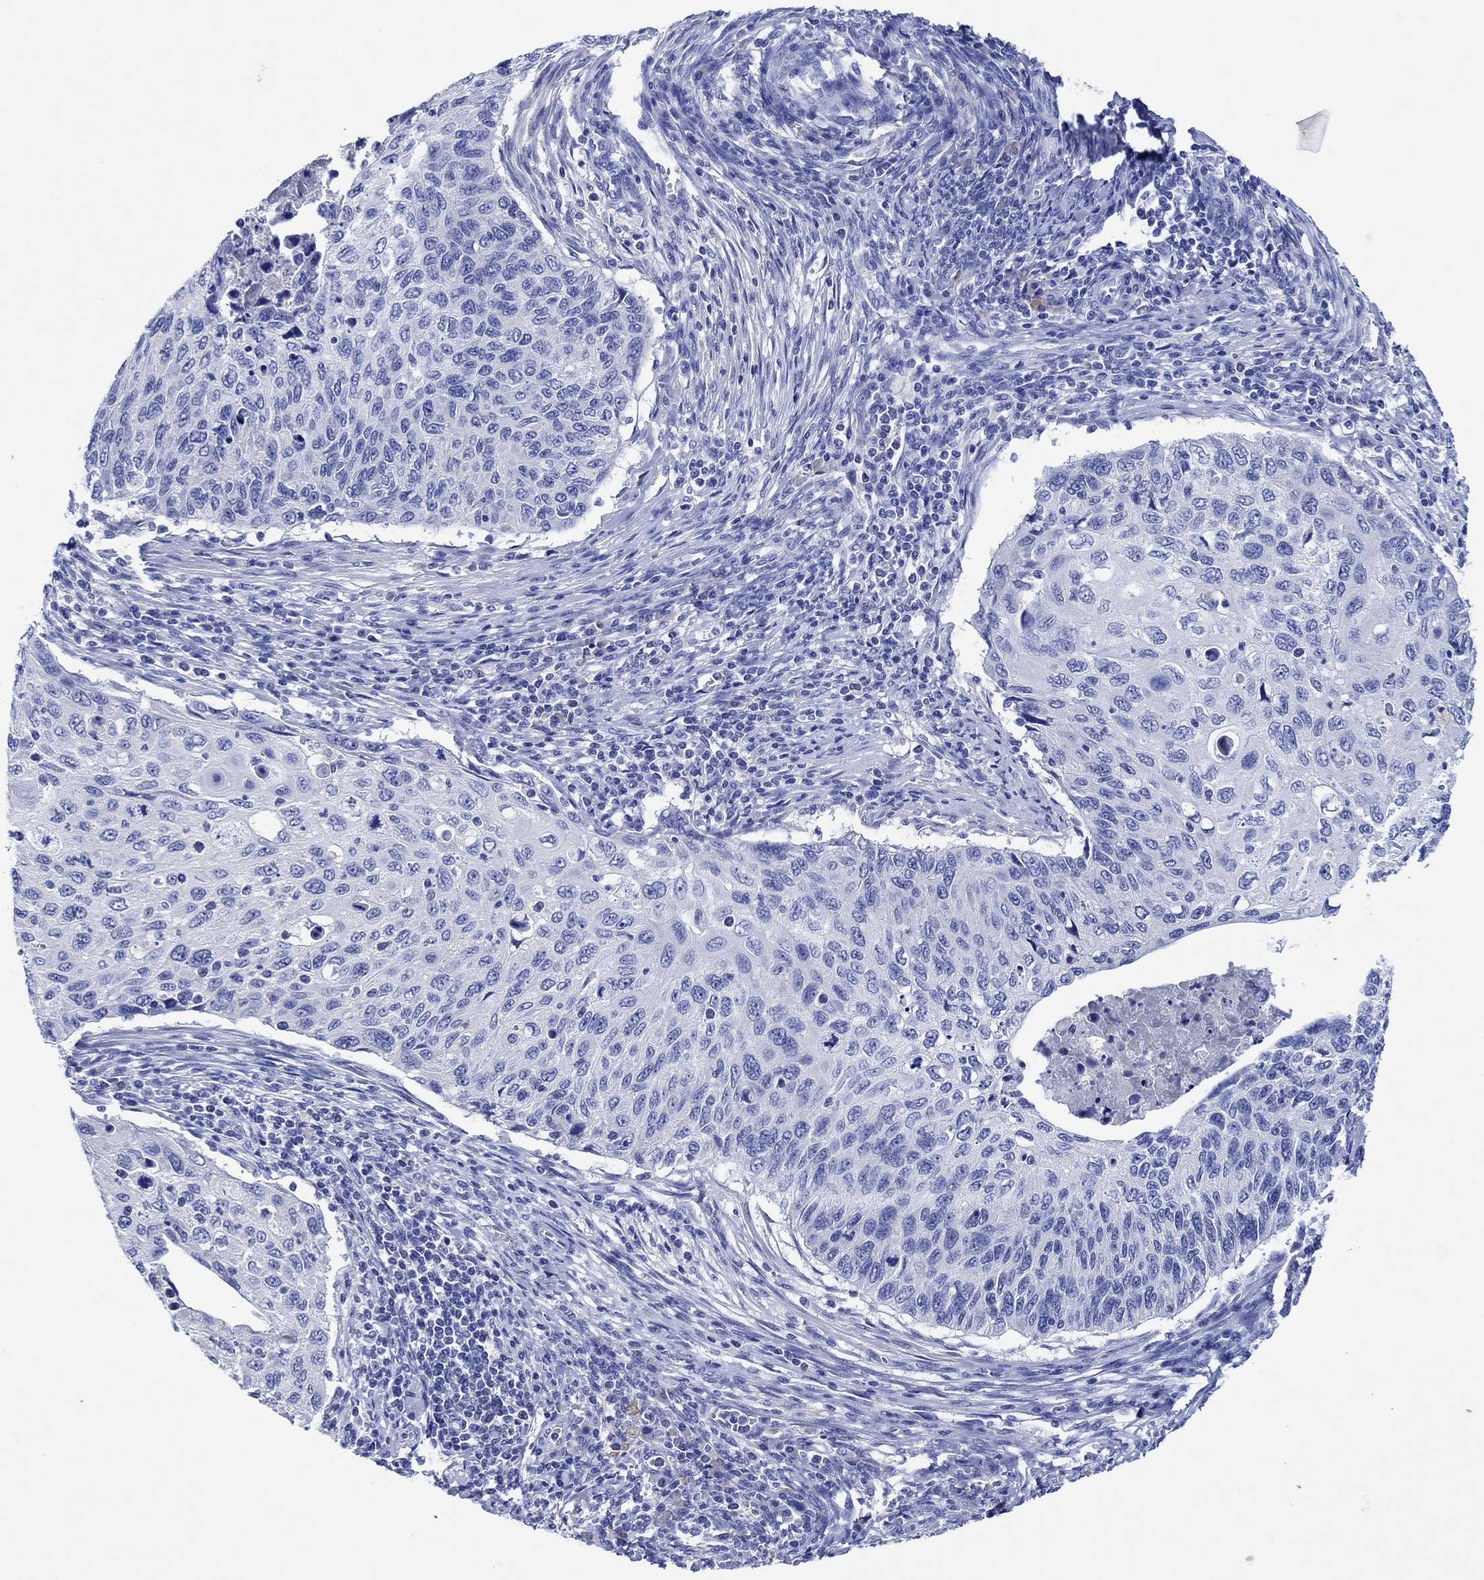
{"staining": {"intensity": "negative", "quantity": "none", "location": "none"}, "tissue": "cervical cancer", "cell_type": "Tumor cells", "image_type": "cancer", "snomed": [{"axis": "morphology", "description": "Squamous cell carcinoma, NOS"}, {"axis": "topography", "description": "Cervix"}], "caption": "Immunohistochemistry micrograph of neoplastic tissue: human squamous cell carcinoma (cervical) stained with DAB (3,3'-diaminobenzidine) reveals no significant protein positivity in tumor cells. Nuclei are stained in blue.", "gene": "CPNE6", "patient": {"sex": "female", "age": 70}}